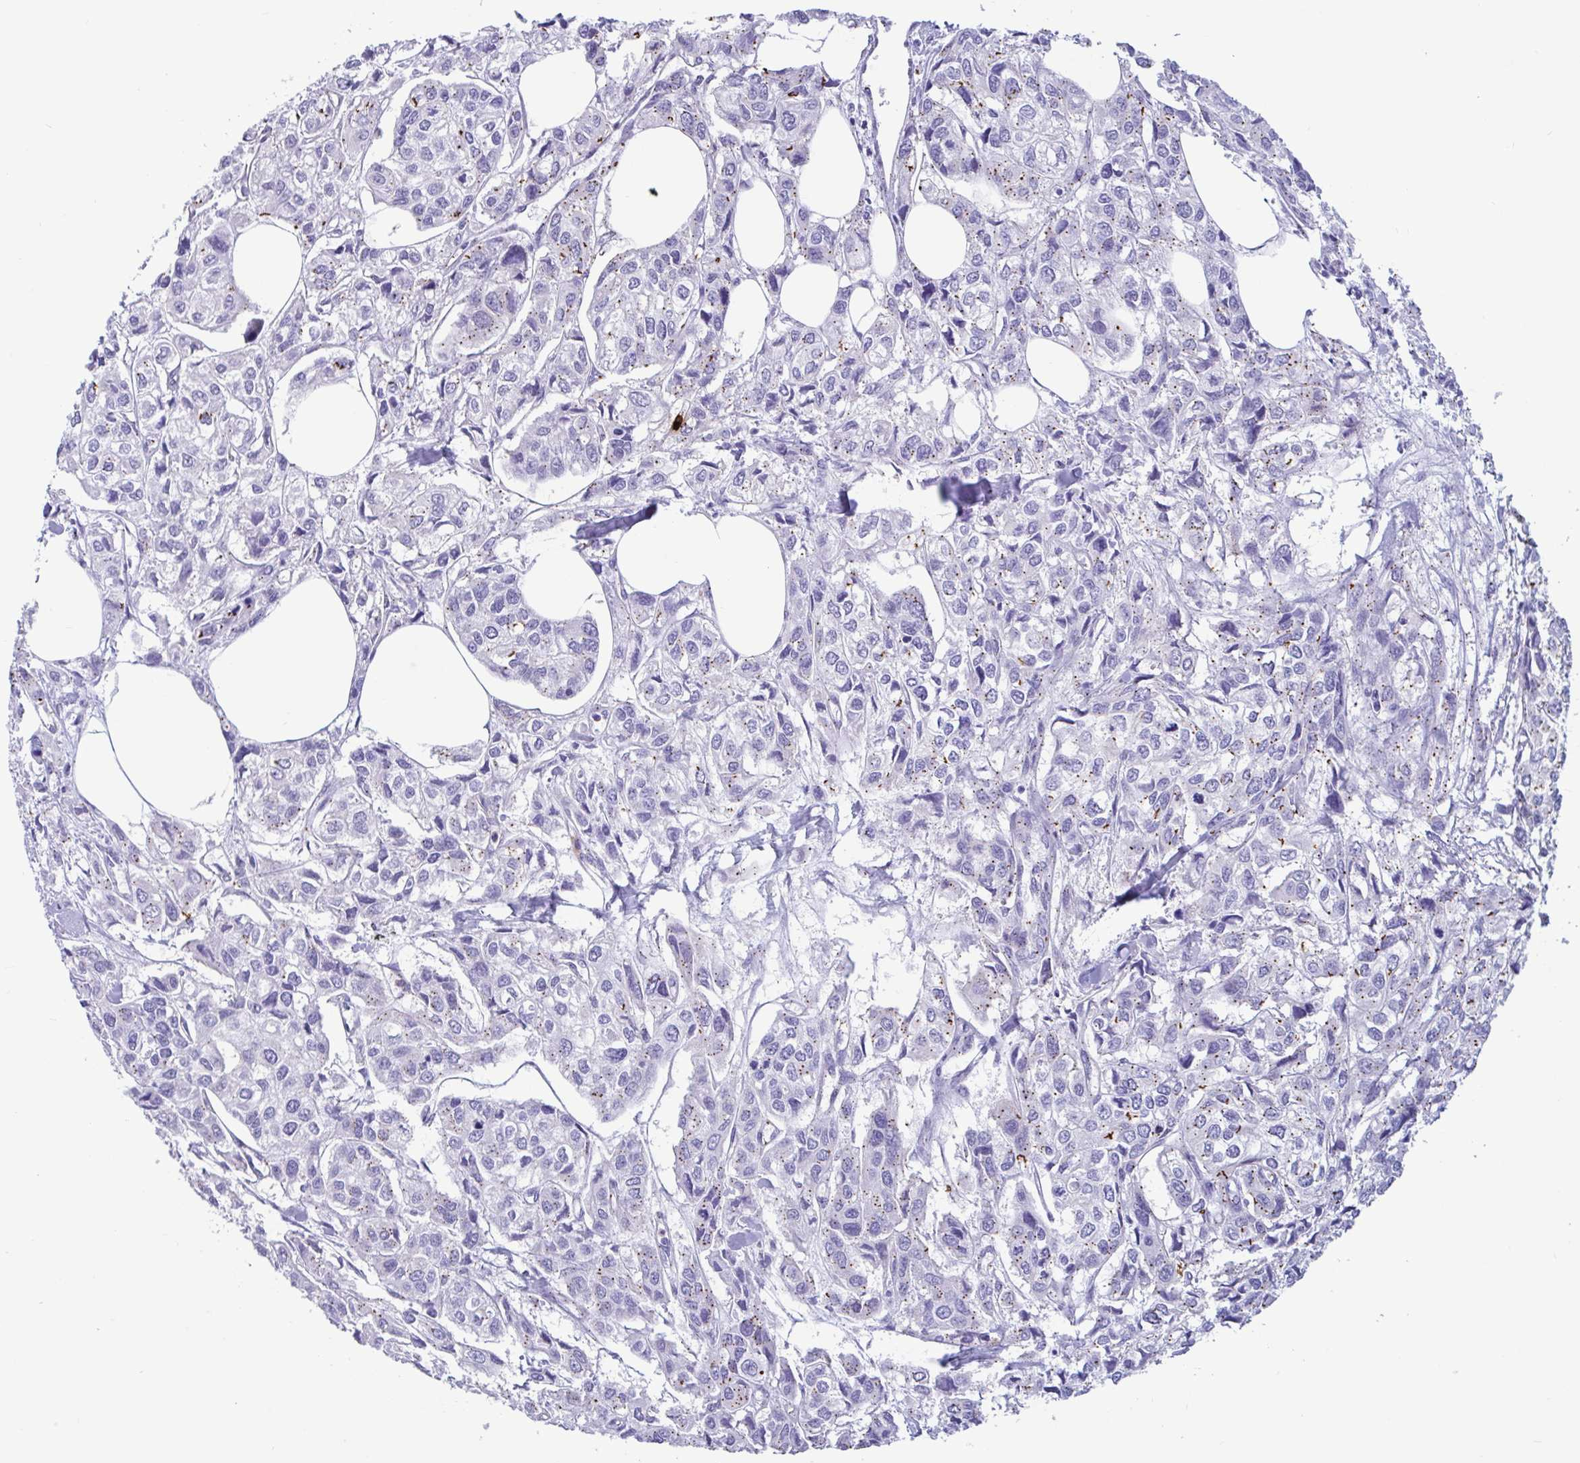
{"staining": {"intensity": "moderate", "quantity": "25%-75%", "location": "cytoplasmic/membranous"}, "tissue": "urothelial cancer", "cell_type": "Tumor cells", "image_type": "cancer", "snomed": [{"axis": "morphology", "description": "Urothelial carcinoma, High grade"}, {"axis": "topography", "description": "Urinary bladder"}], "caption": "Immunohistochemical staining of human urothelial cancer exhibits medium levels of moderate cytoplasmic/membranous positivity in about 25%-75% of tumor cells.", "gene": "RNASE3", "patient": {"sex": "male", "age": 67}}